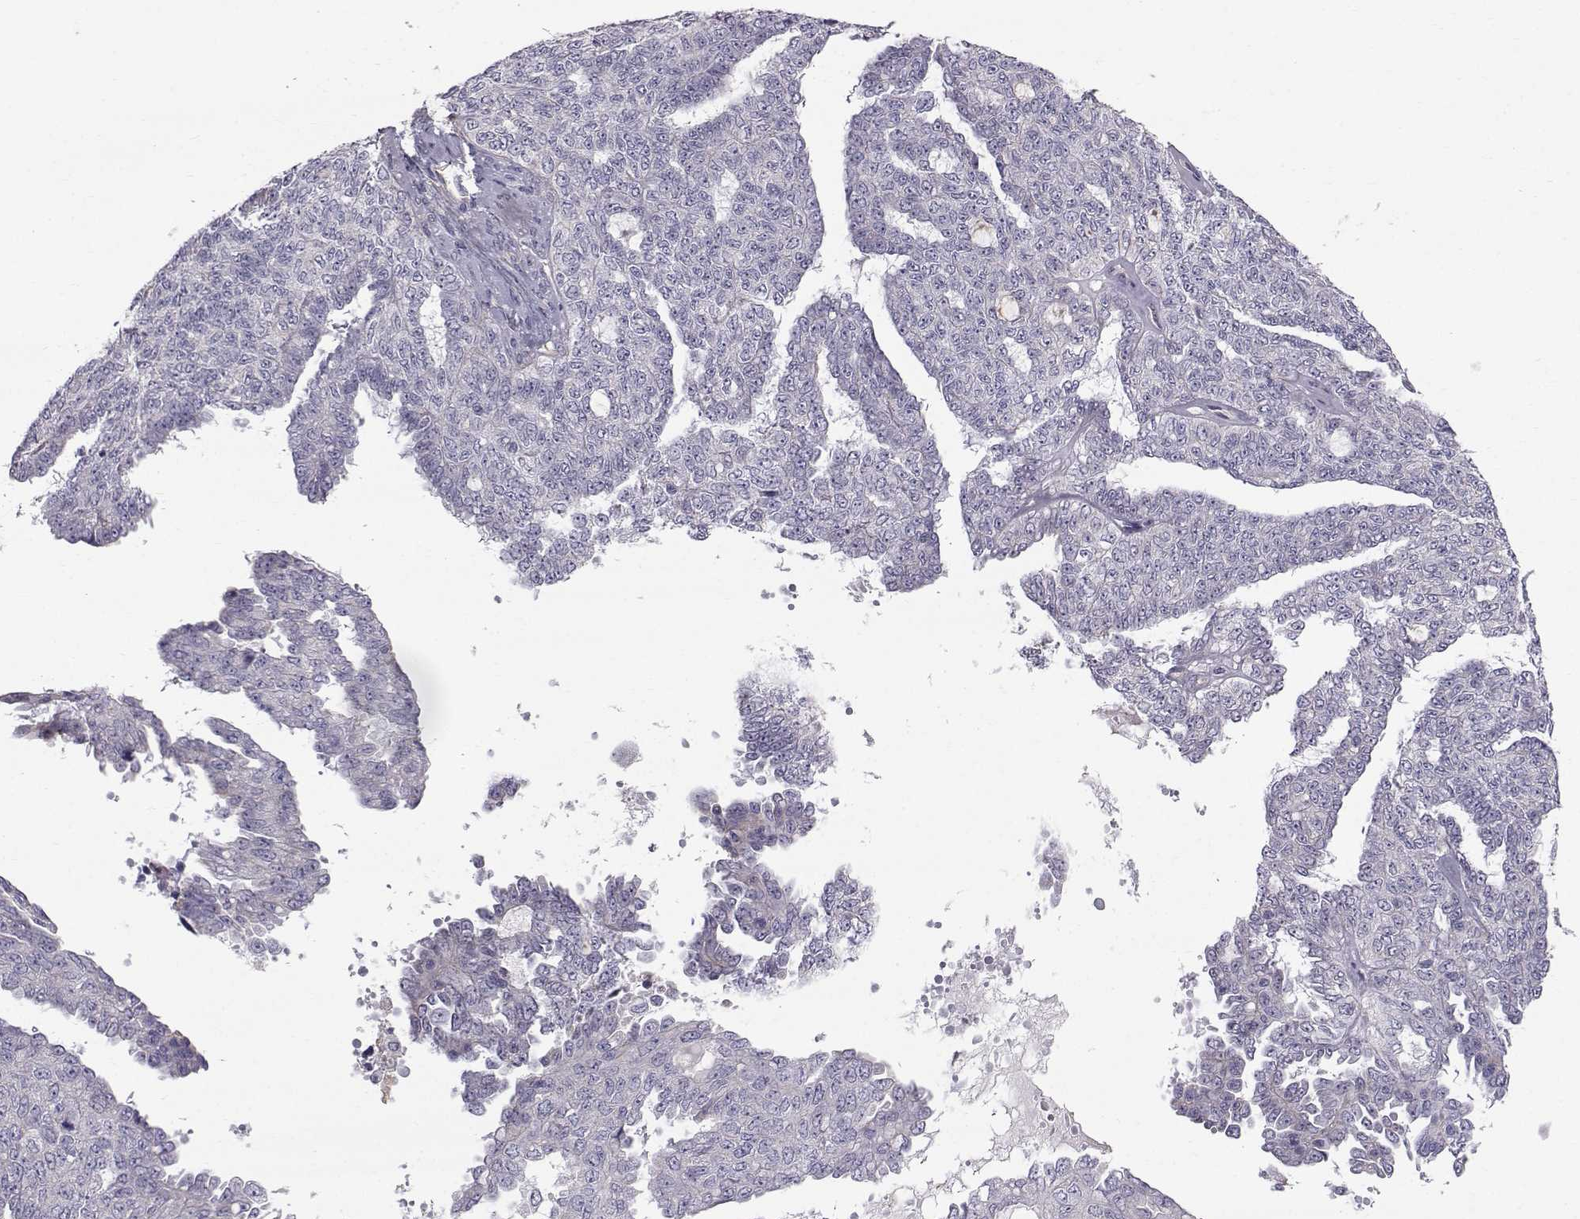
{"staining": {"intensity": "negative", "quantity": "none", "location": "none"}, "tissue": "ovarian cancer", "cell_type": "Tumor cells", "image_type": "cancer", "snomed": [{"axis": "morphology", "description": "Cystadenocarcinoma, serous, NOS"}, {"axis": "topography", "description": "Ovary"}], "caption": "Protein analysis of ovarian cancer (serous cystadenocarcinoma) reveals no significant positivity in tumor cells.", "gene": "QPCT", "patient": {"sex": "female", "age": 71}}